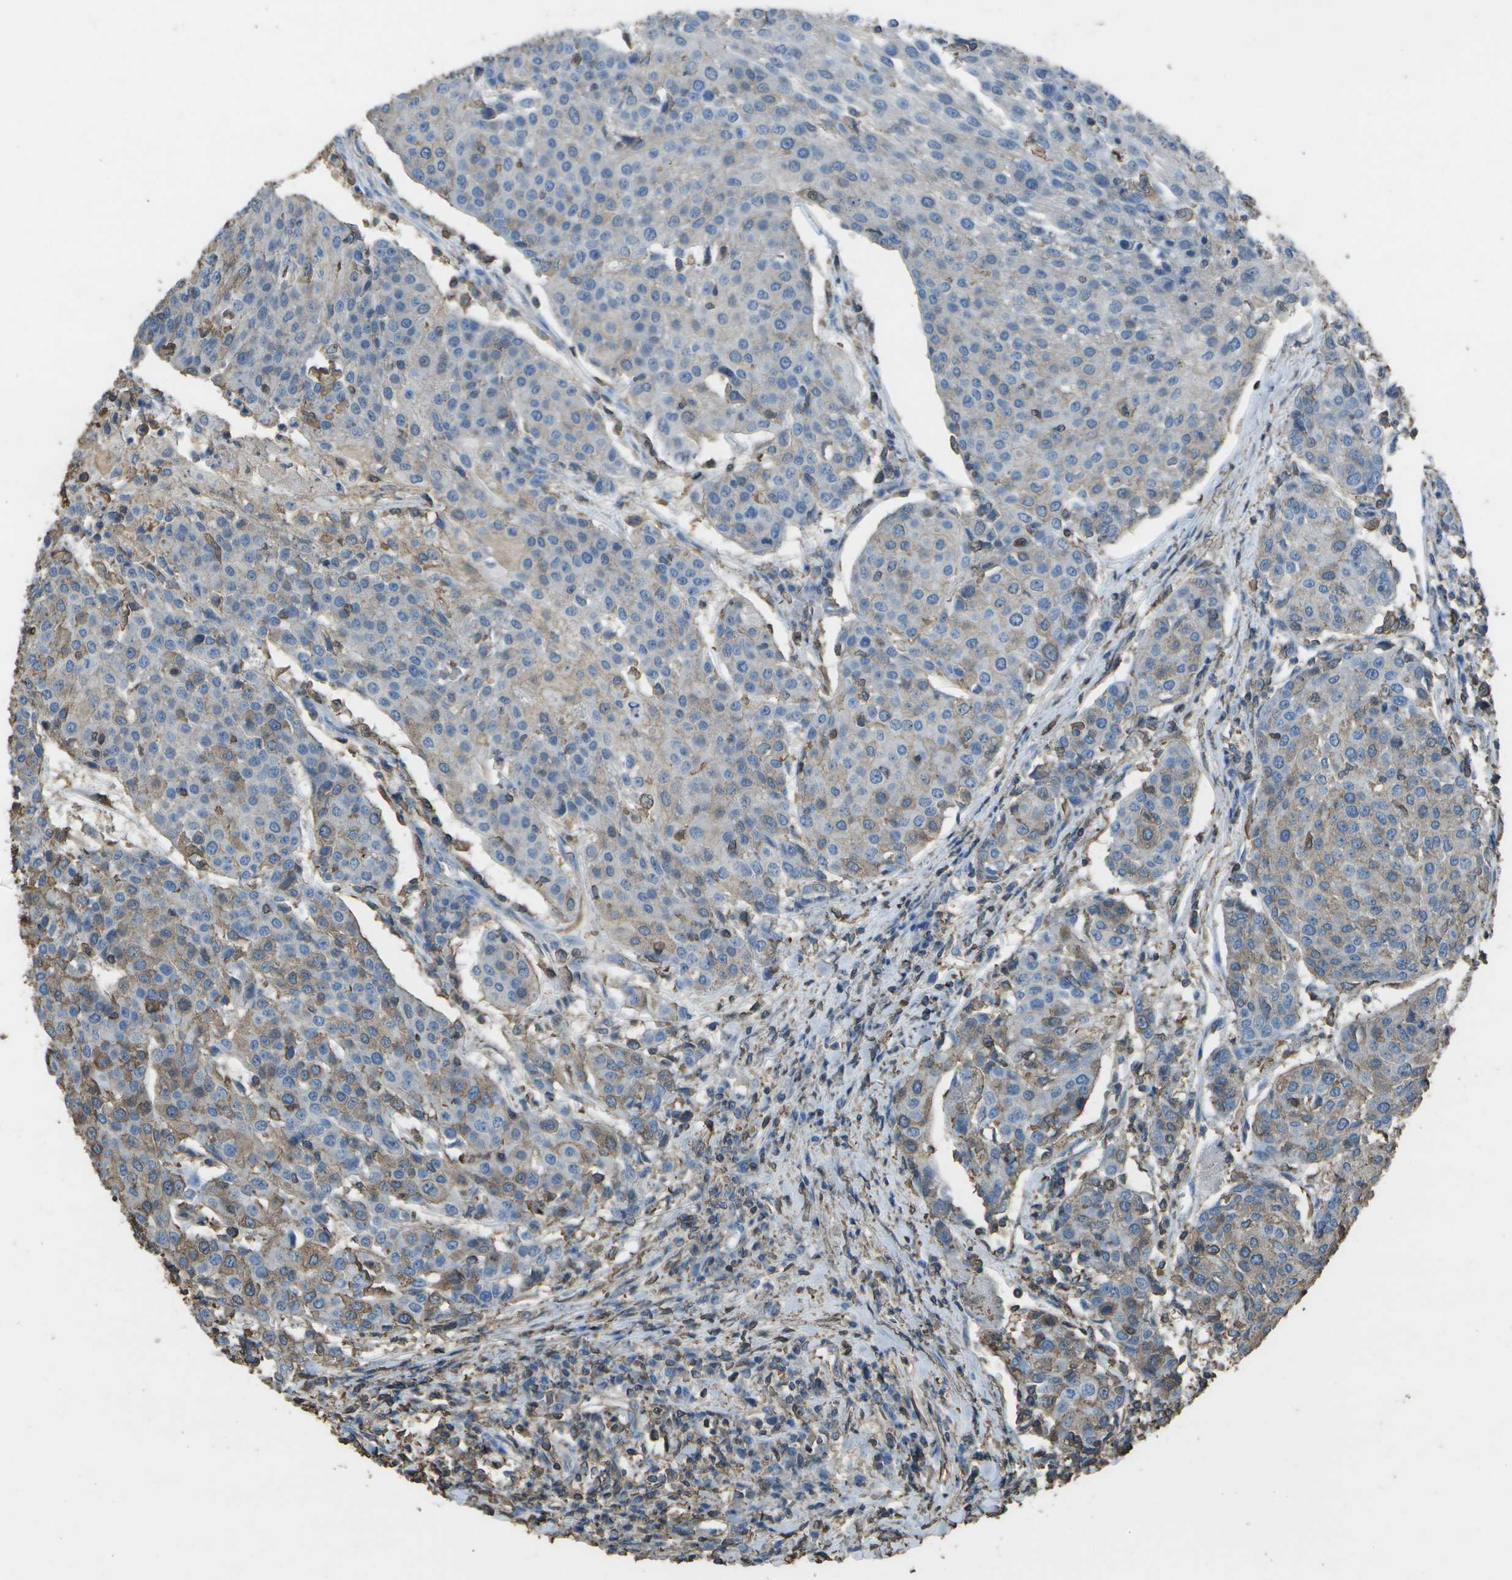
{"staining": {"intensity": "moderate", "quantity": "25%-75%", "location": "cytoplasmic/membranous"}, "tissue": "urothelial cancer", "cell_type": "Tumor cells", "image_type": "cancer", "snomed": [{"axis": "morphology", "description": "Urothelial carcinoma, High grade"}, {"axis": "topography", "description": "Urinary bladder"}], "caption": "A high-resolution image shows immunohistochemistry (IHC) staining of urothelial cancer, which shows moderate cytoplasmic/membranous expression in about 25%-75% of tumor cells. Immunohistochemistry stains the protein in brown and the nuclei are stained blue.", "gene": "CYP4F11", "patient": {"sex": "female", "age": 85}}